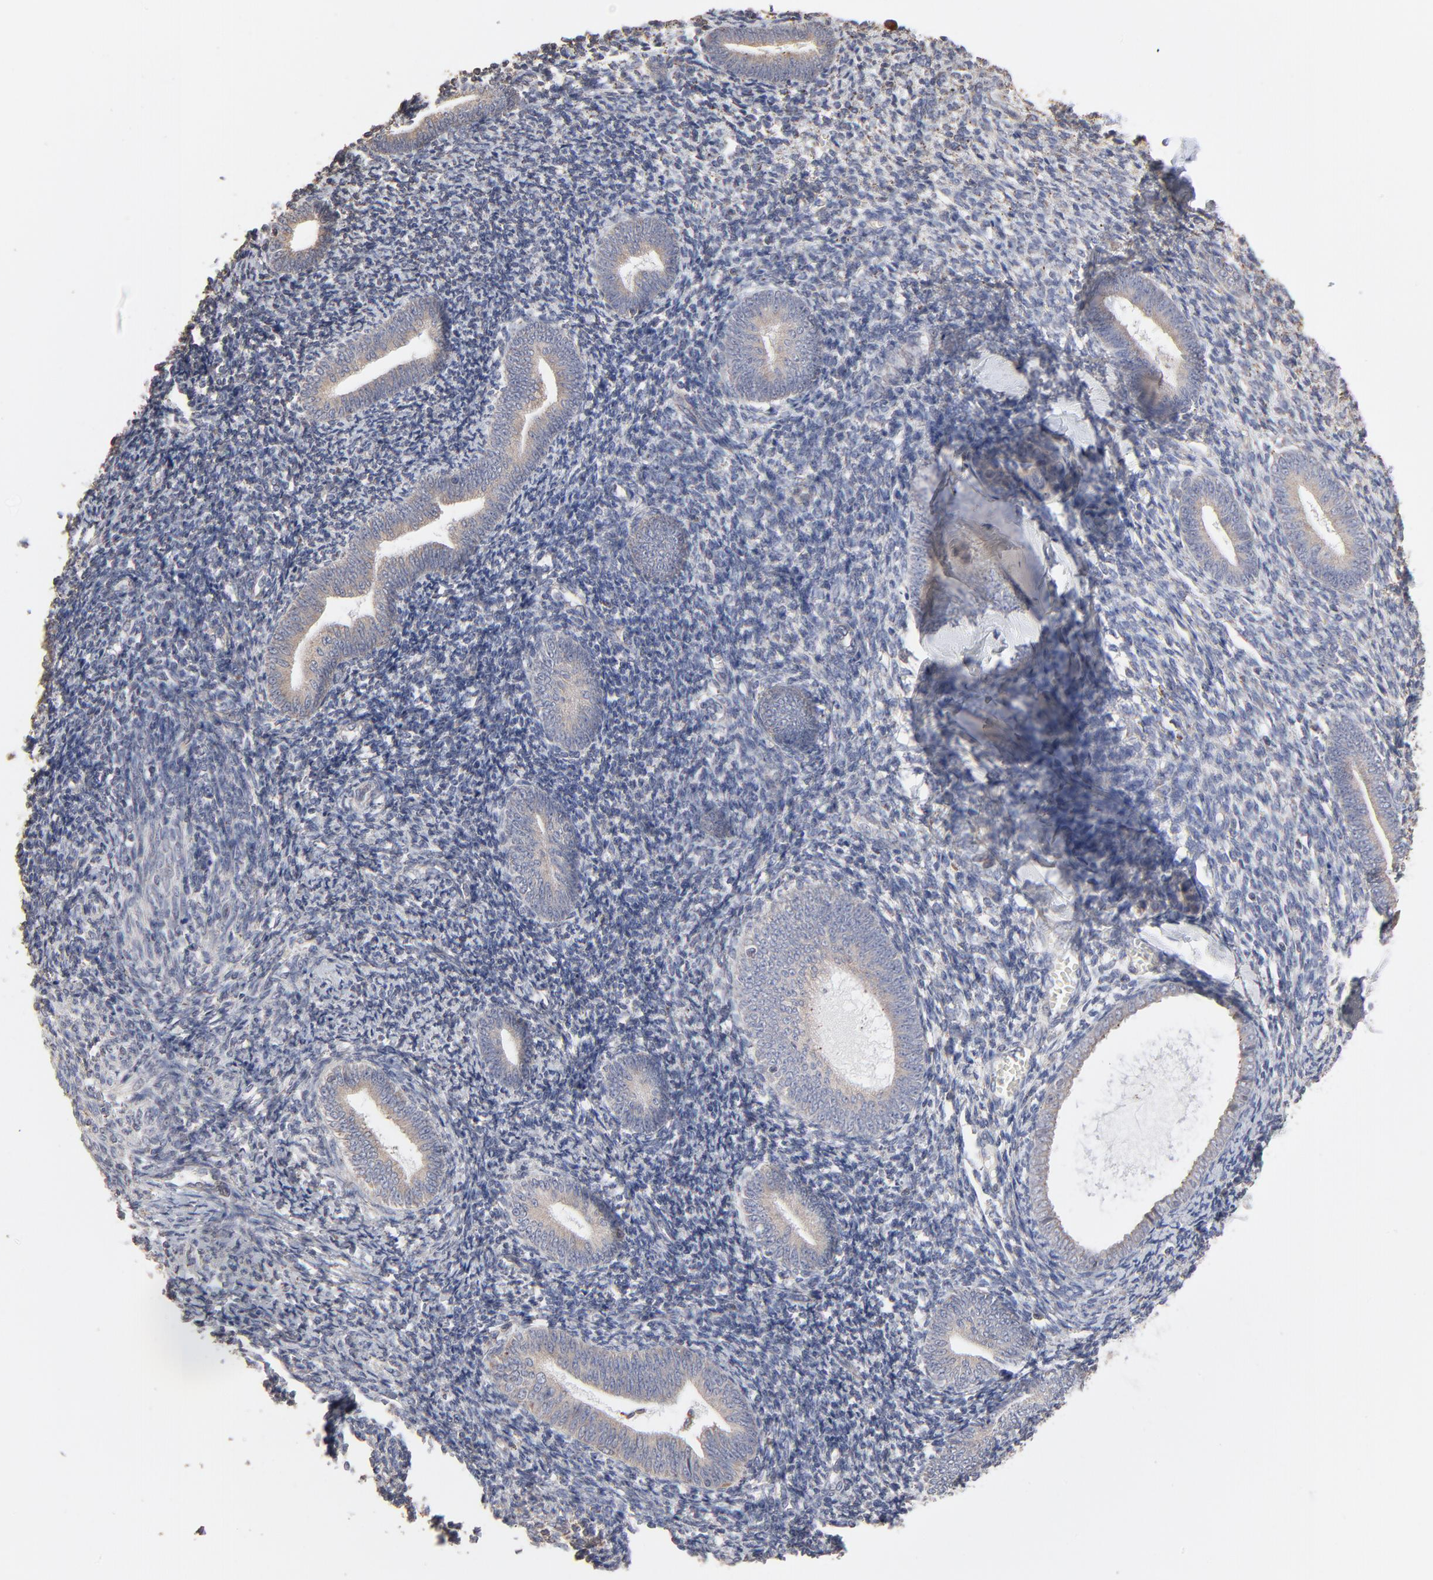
{"staining": {"intensity": "weak", "quantity": "<25%", "location": "cytoplasmic/membranous"}, "tissue": "endometrium", "cell_type": "Cells in endometrial stroma", "image_type": "normal", "snomed": [{"axis": "morphology", "description": "Normal tissue, NOS"}, {"axis": "topography", "description": "Endometrium"}], "caption": "Endometrium stained for a protein using immunohistochemistry (IHC) displays no positivity cells in endometrial stroma.", "gene": "RNF213", "patient": {"sex": "female", "age": 57}}